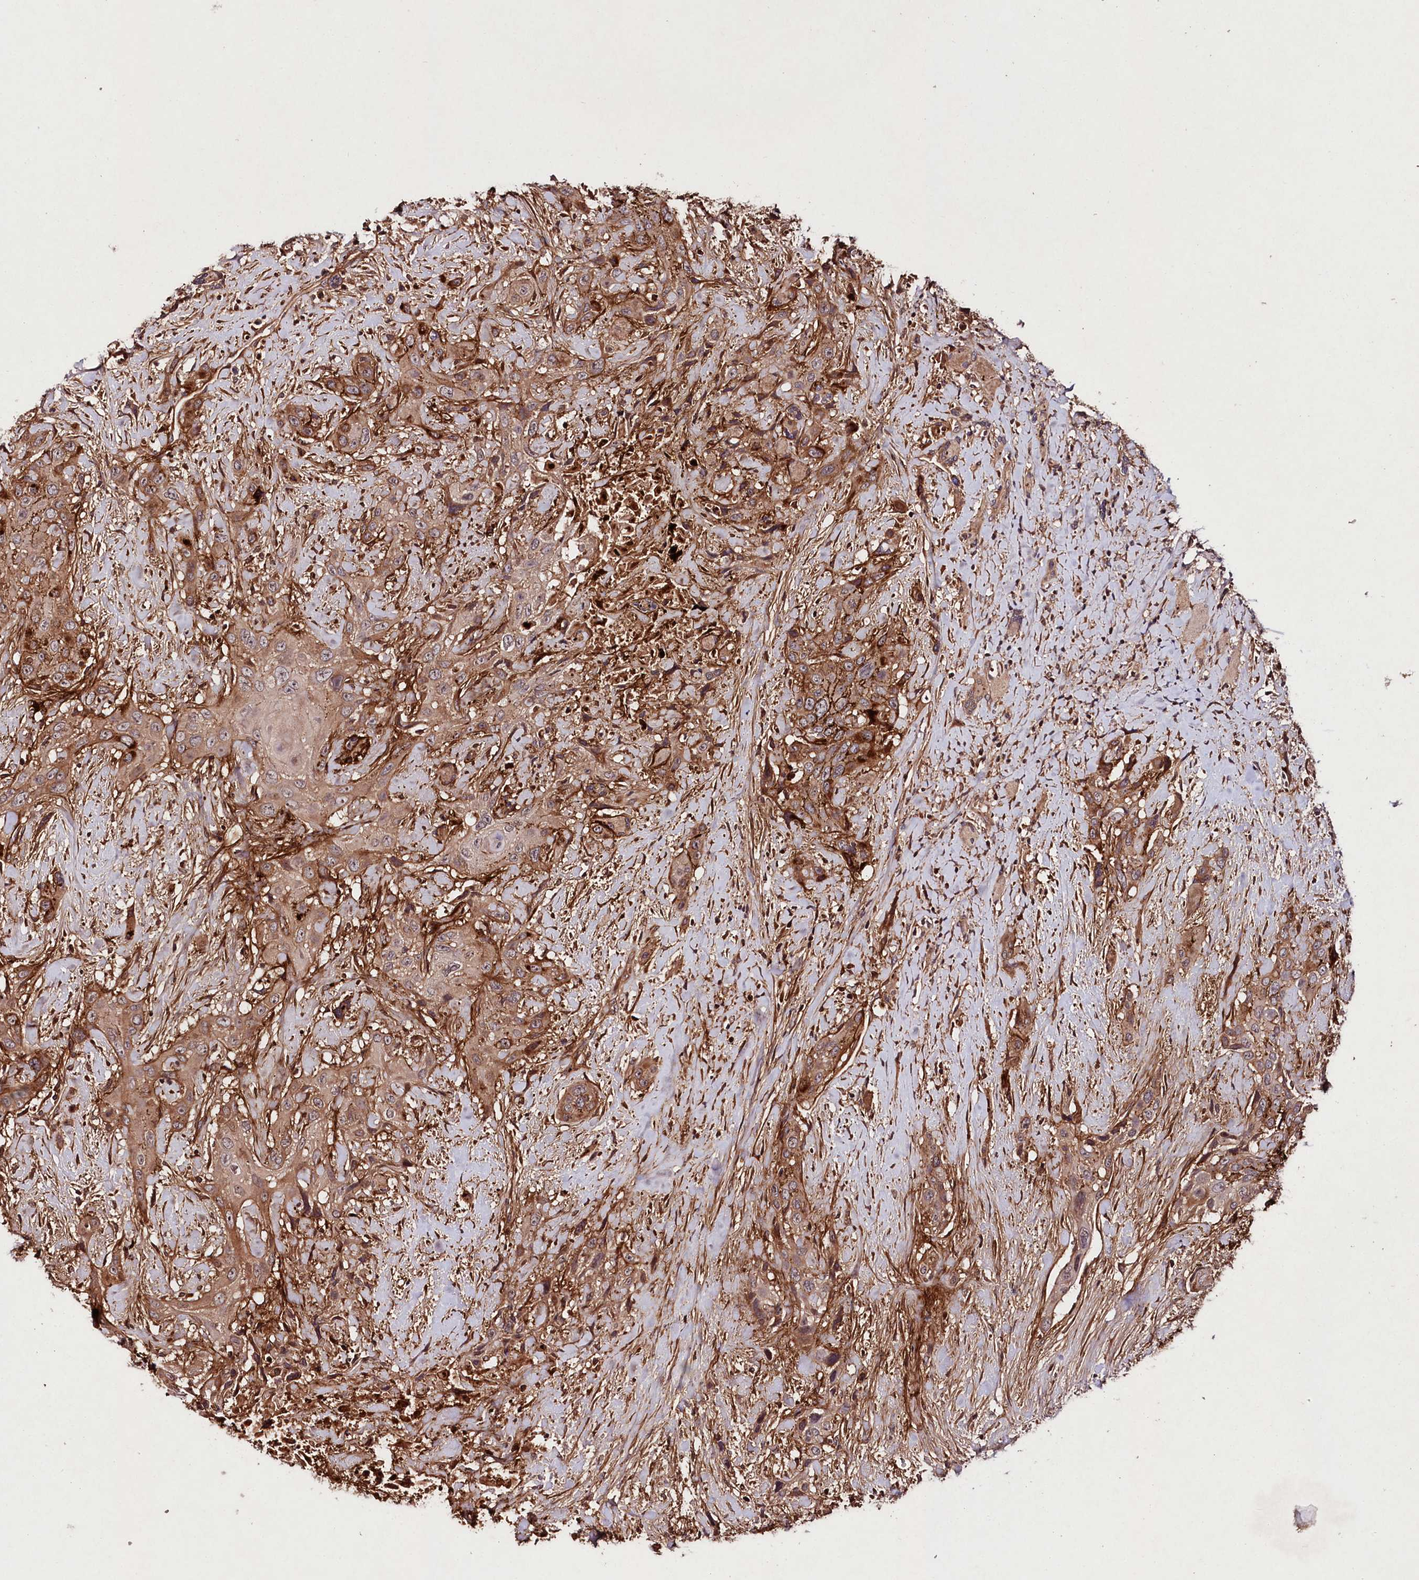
{"staining": {"intensity": "moderate", "quantity": ">75%", "location": "cytoplasmic/membranous"}, "tissue": "head and neck cancer", "cell_type": "Tumor cells", "image_type": "cancer", "snomed": [{"axis": "morphology", "description": "Squamous cell carcinoma, NOS"}, {"axis": "topography", "description": "Head-Neck"}], "caption": "Immunohistochemistry micrograph of human head and neck squamous cell carcinoma stained for a protein (brown), which demonstrates medium levels of moderate cytoplasmic/membranous positivity in approximately >75% of tumor cells.", "gene": "TNPO3", "patient": {"sex": "male", "age": 81}}